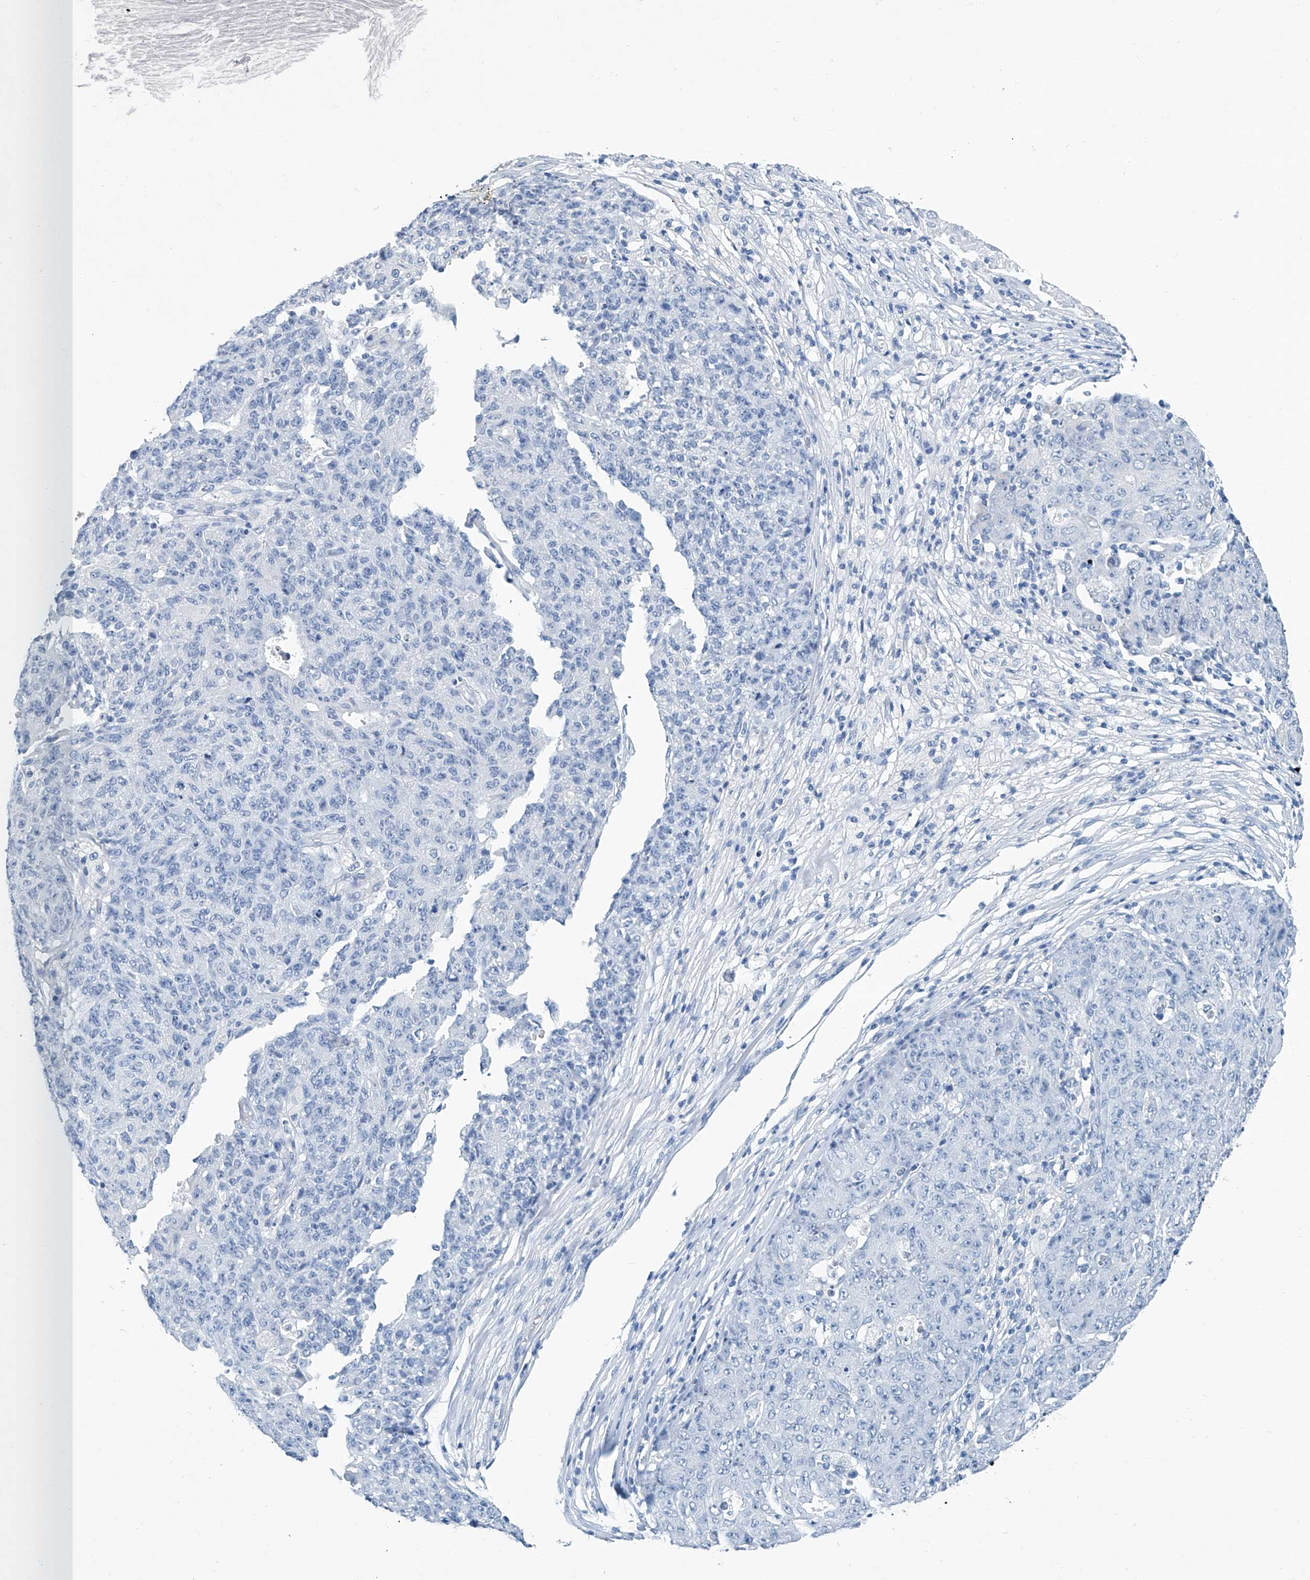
{"staining": {"intensity": "negative", "quantity": "none", "location": "none"}, "tissue": "ovarian cancer", "cell_type": "Tumor cells", "image_type": "cancer", "snomed": [{"axis": "morphology", "description": "Carcinoma, endometroid"}, {"axis": "topography", "description": "Ovary"}], "caption": "A micrograph of human ovarian cancer (endometroid carcinoma) is negative for staining in tumor cells.", "gene": "CYP2A7", "patient": {"sex": "female", "age": 42}}